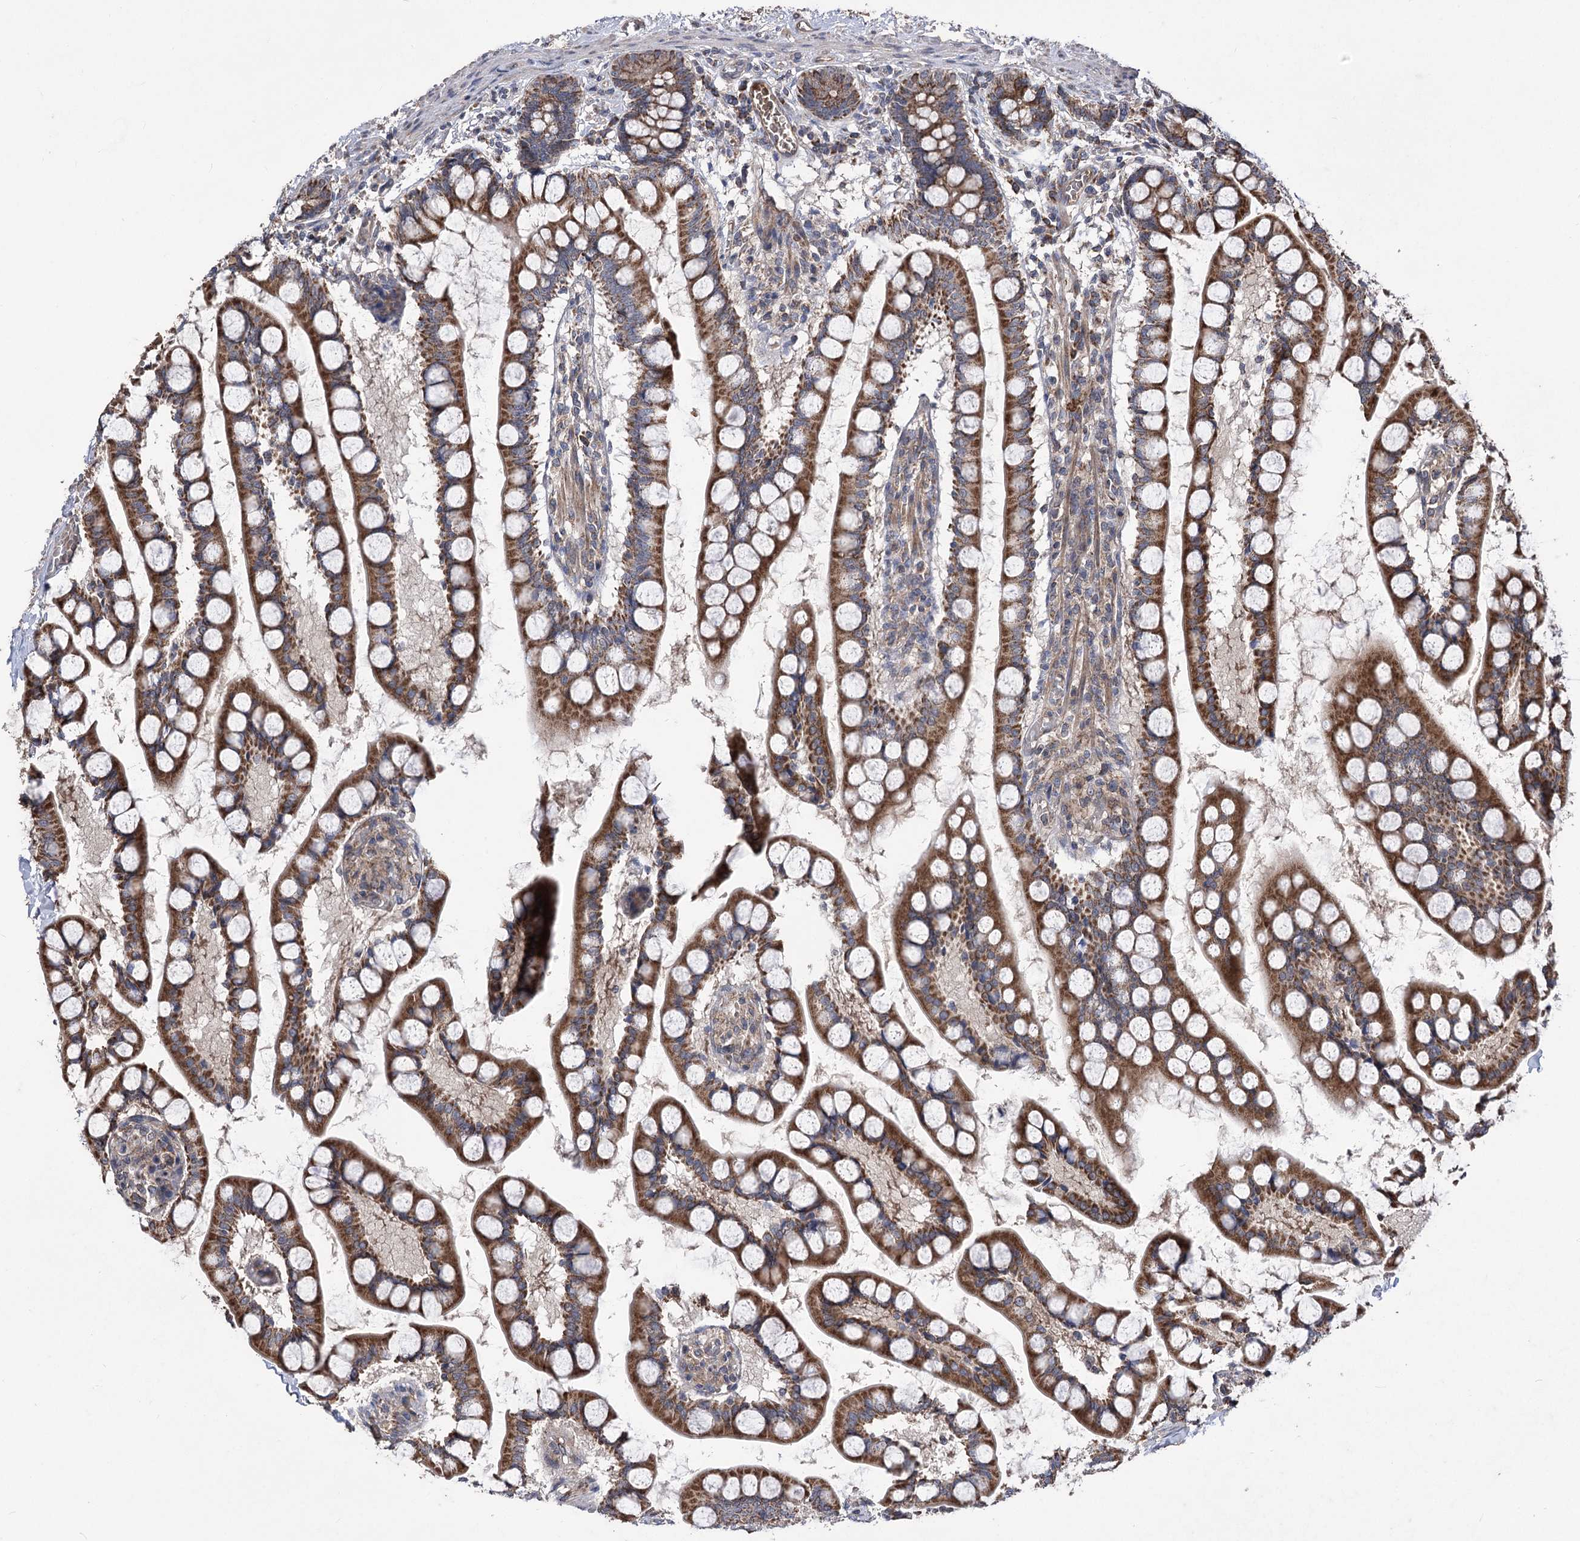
{"staining": {"intensity": "strong", "quantity": ">75%", "location": "cytoplasmic/membranous"}, "tissue": "small intestine", "cell_type": "Glandular cells", "image_type": "normal", "snomed": [{"axis": "morphology", "description": "Normal tissue, NOS"}, {"axis": "topography", "description": "Small intestine"}], "caption": "Approximately >75% of glandular cells in benign small intestine demonstrate strong cytoplasmic/membranous protein positivity as visualized by brown immunohistochemical staining.", "gene": "RASSF3", "patient": {"sex": "male", "age": 52}}